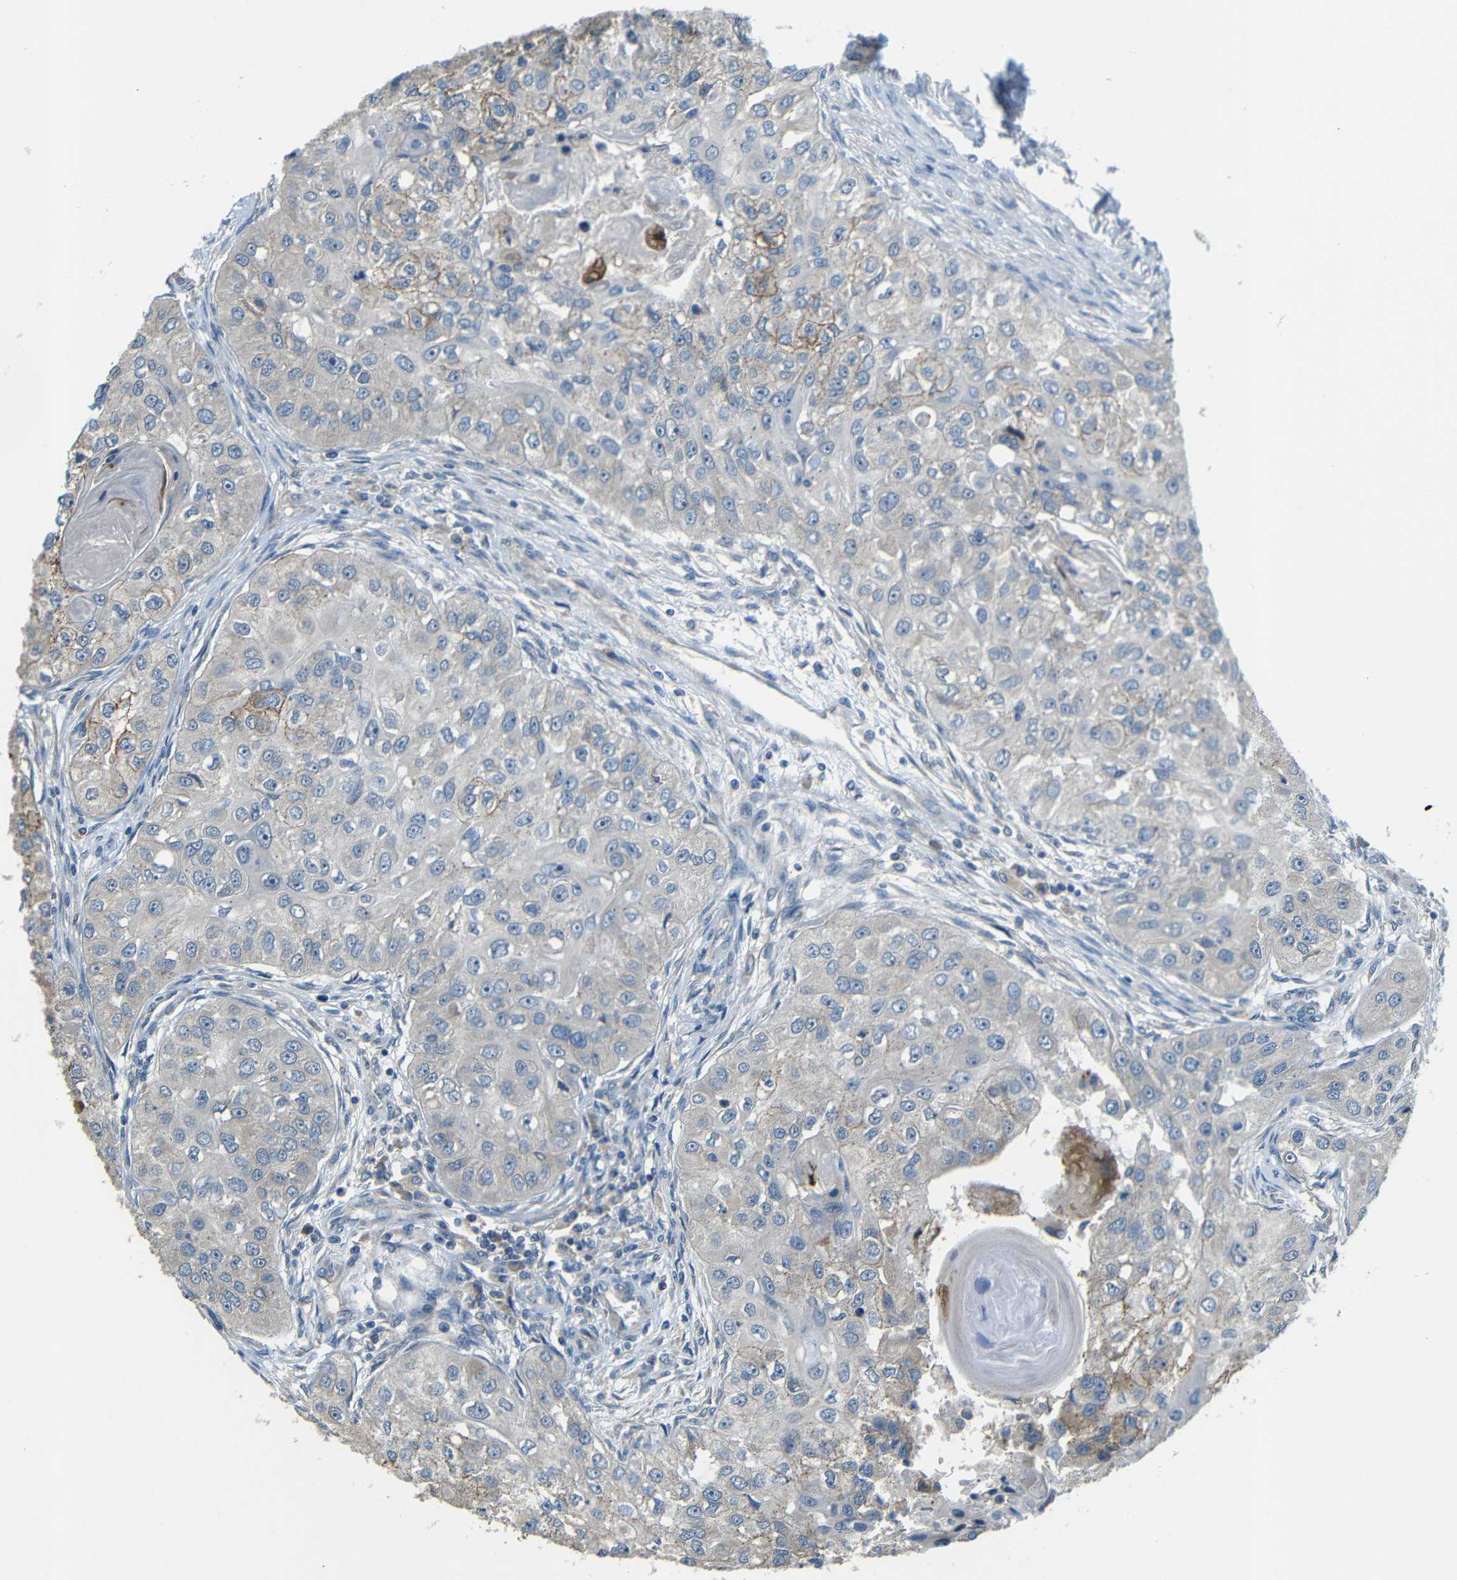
{"staining": {"intensity": "negative", "quantity": "none", "location": "none"}, "tissue": "head and neck cancer", "cell_type": "Tumor cells", "image_type": "cancer", "snomed": [{"axis": "morphology", "description": "Normal tissue, NOS"}, {"axis": "morphology", "description": "Squamous cell carcinoma, NOS"}, {"axis": "topography", "description": "Skeletal muscle"}, {"axis": "topography", "description": "Head-Neck"}], "caption": "Immunohistochemistry (IHC) image of neoplastic tissue: human head and neck cancer stained with DAB reveals no significant protein positivity in tumor cells.", "gene": "FNDC3A", "patient": {"sex": "male", "age": 51}}